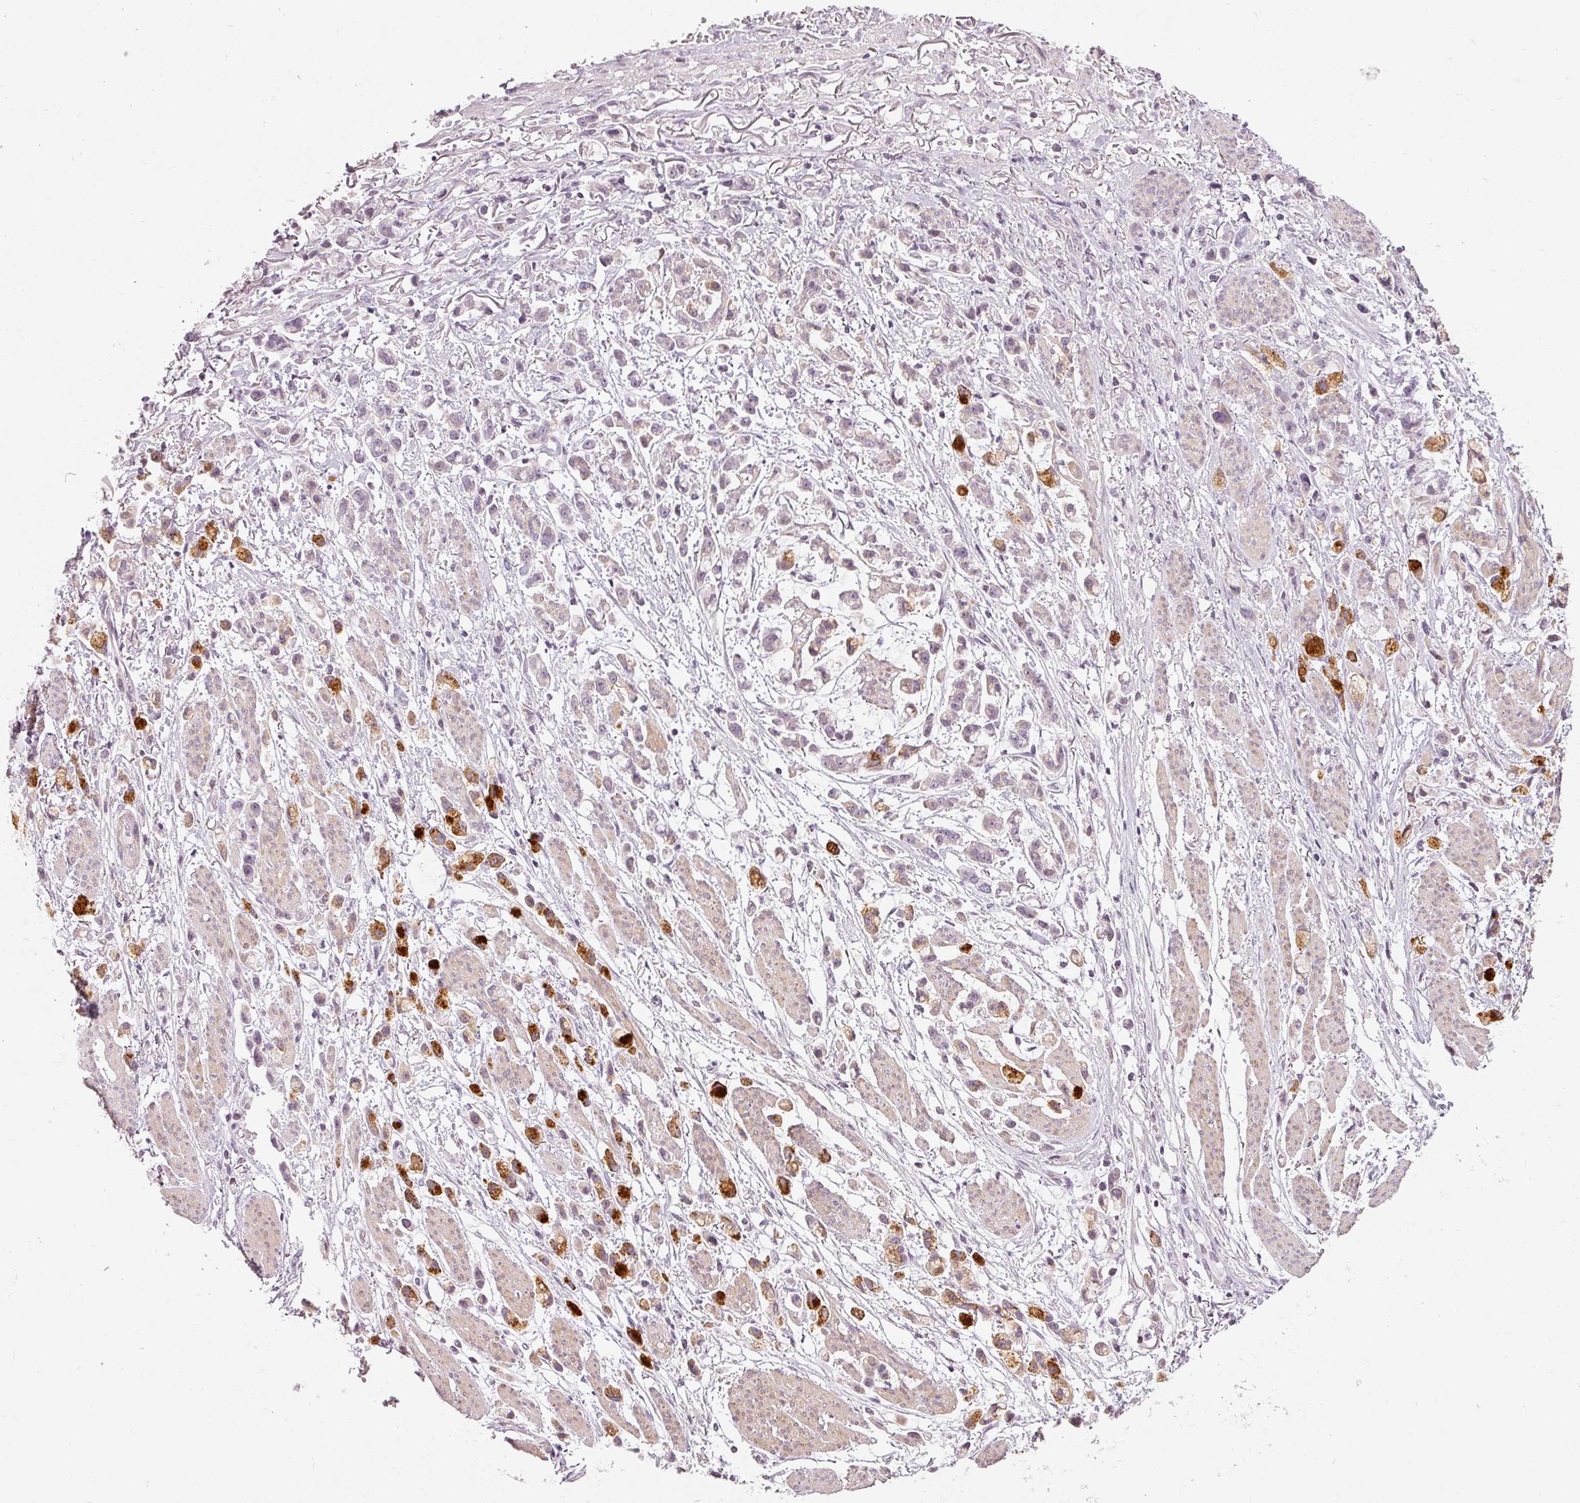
{"staining": {"intensity": "weak", "quantity": "<25%", "location": "cytoplasmic/membranous"}, "tissue": "stomach cancer", "cell_type": "Tumor cells", "image_type": "cancer", "snomed": [{"axis": "morphology", "description": "Adenocarcinoma, NOS"}, {"axis": "topography", "description": "Stomach"}], "caption": "Human stomach adenocarcinoma stained for a protein using immunohistochemistry (IHC) reveals no expression in tumor cells.", "gene": "NRDE2", "patient": {"sex": "female", "age": 81}}